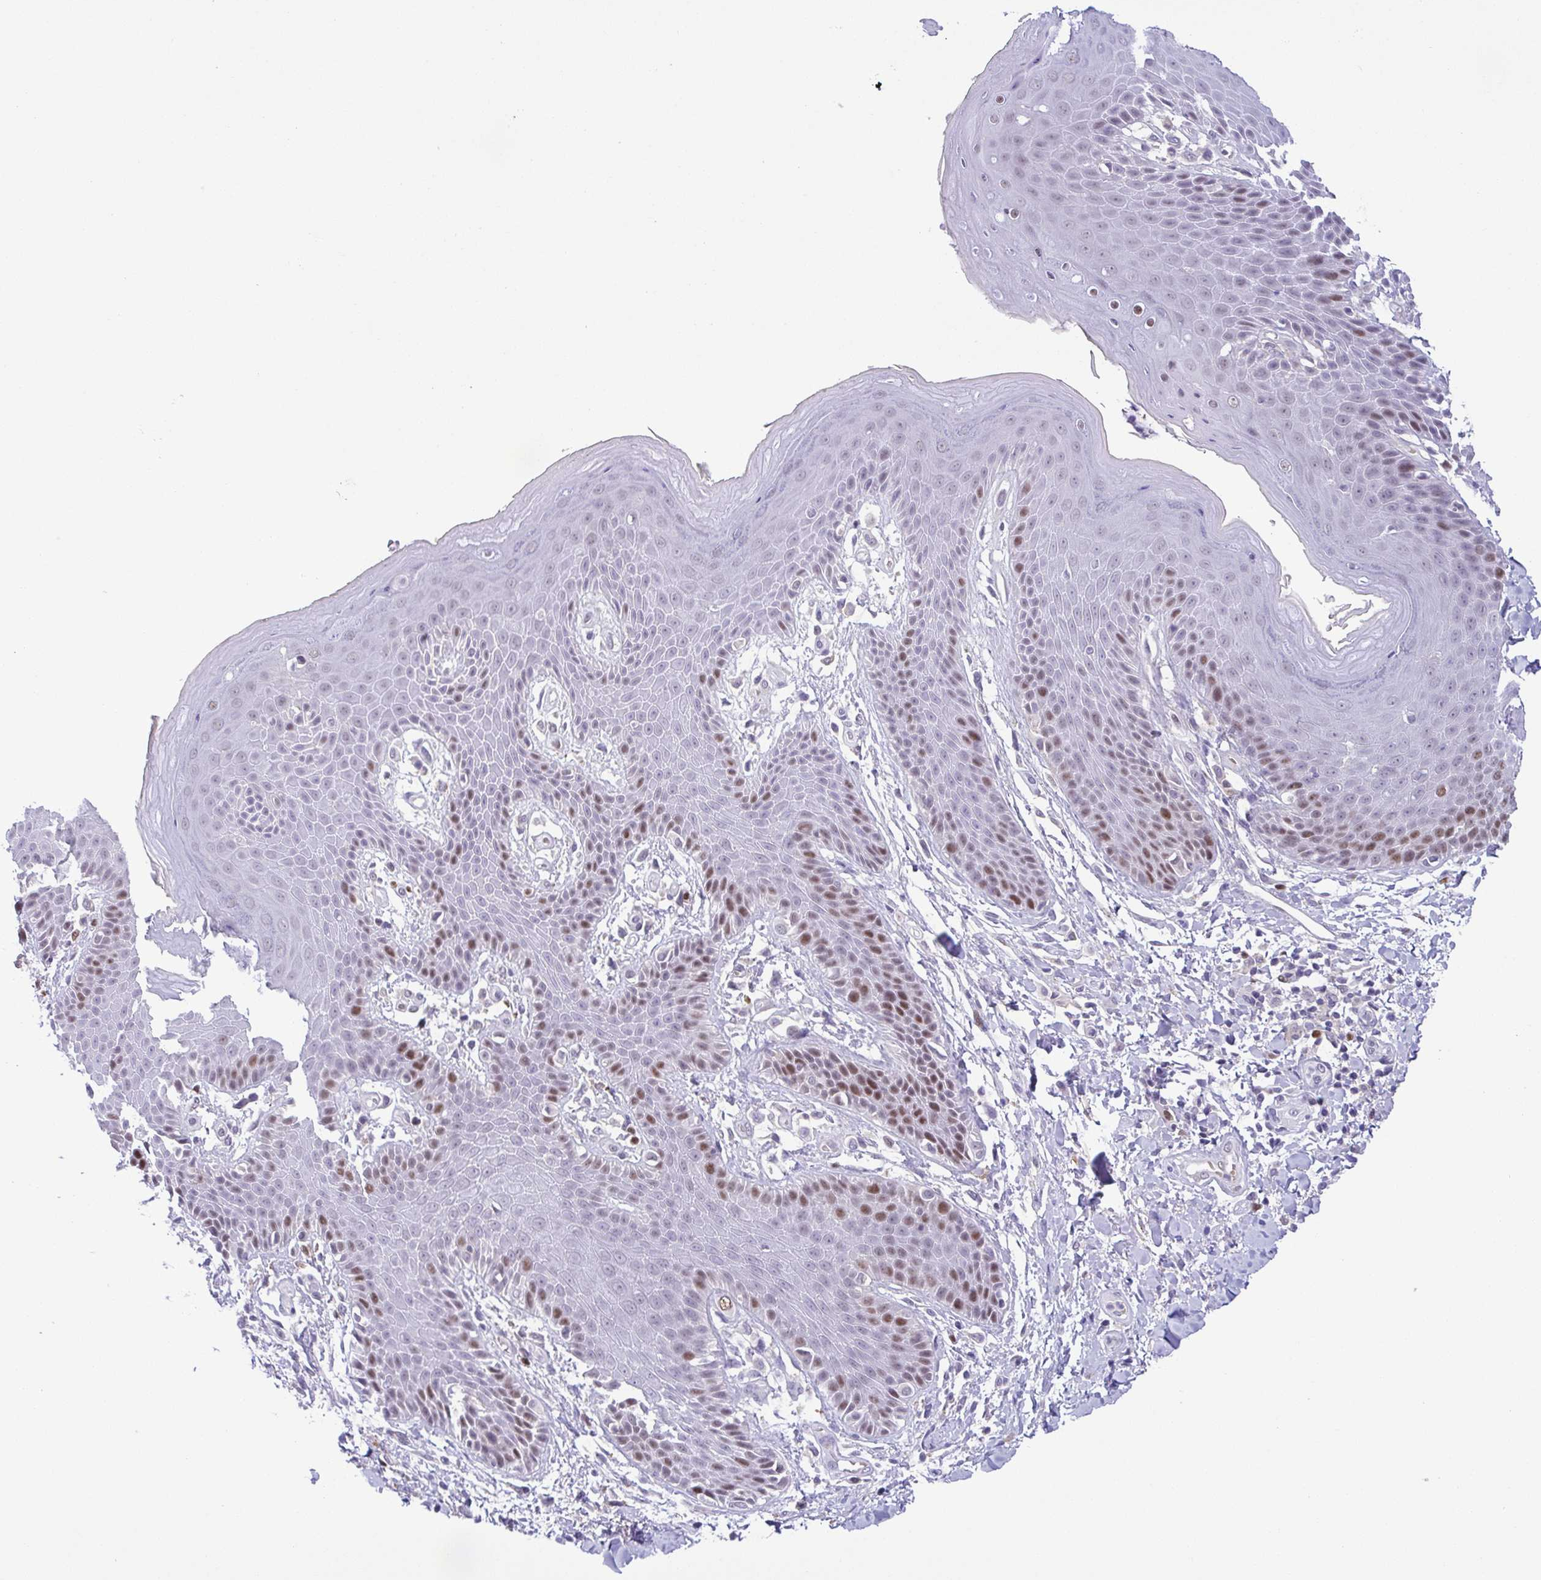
{"staining": {"intensity": "moderate", "quantity": "<25%", "location": "nuclear"}, "tissue": "skin", "cell_type": "Epidermal cells", "image_type": "normal", "snomed": [{"axis": "morphology", "description": "Normal tissue, NOS"}, {"axis": "topography", "description": "Anal"}, {"axis": "topography", "description": "Peripheral nerve tissue"}], "caption": "A brown stain highlights moderate nuclear expression of a protein in epidermal cells of normal skin.", "gene": "TIPIN", "patient": {"sex": "male", "age": 51}}